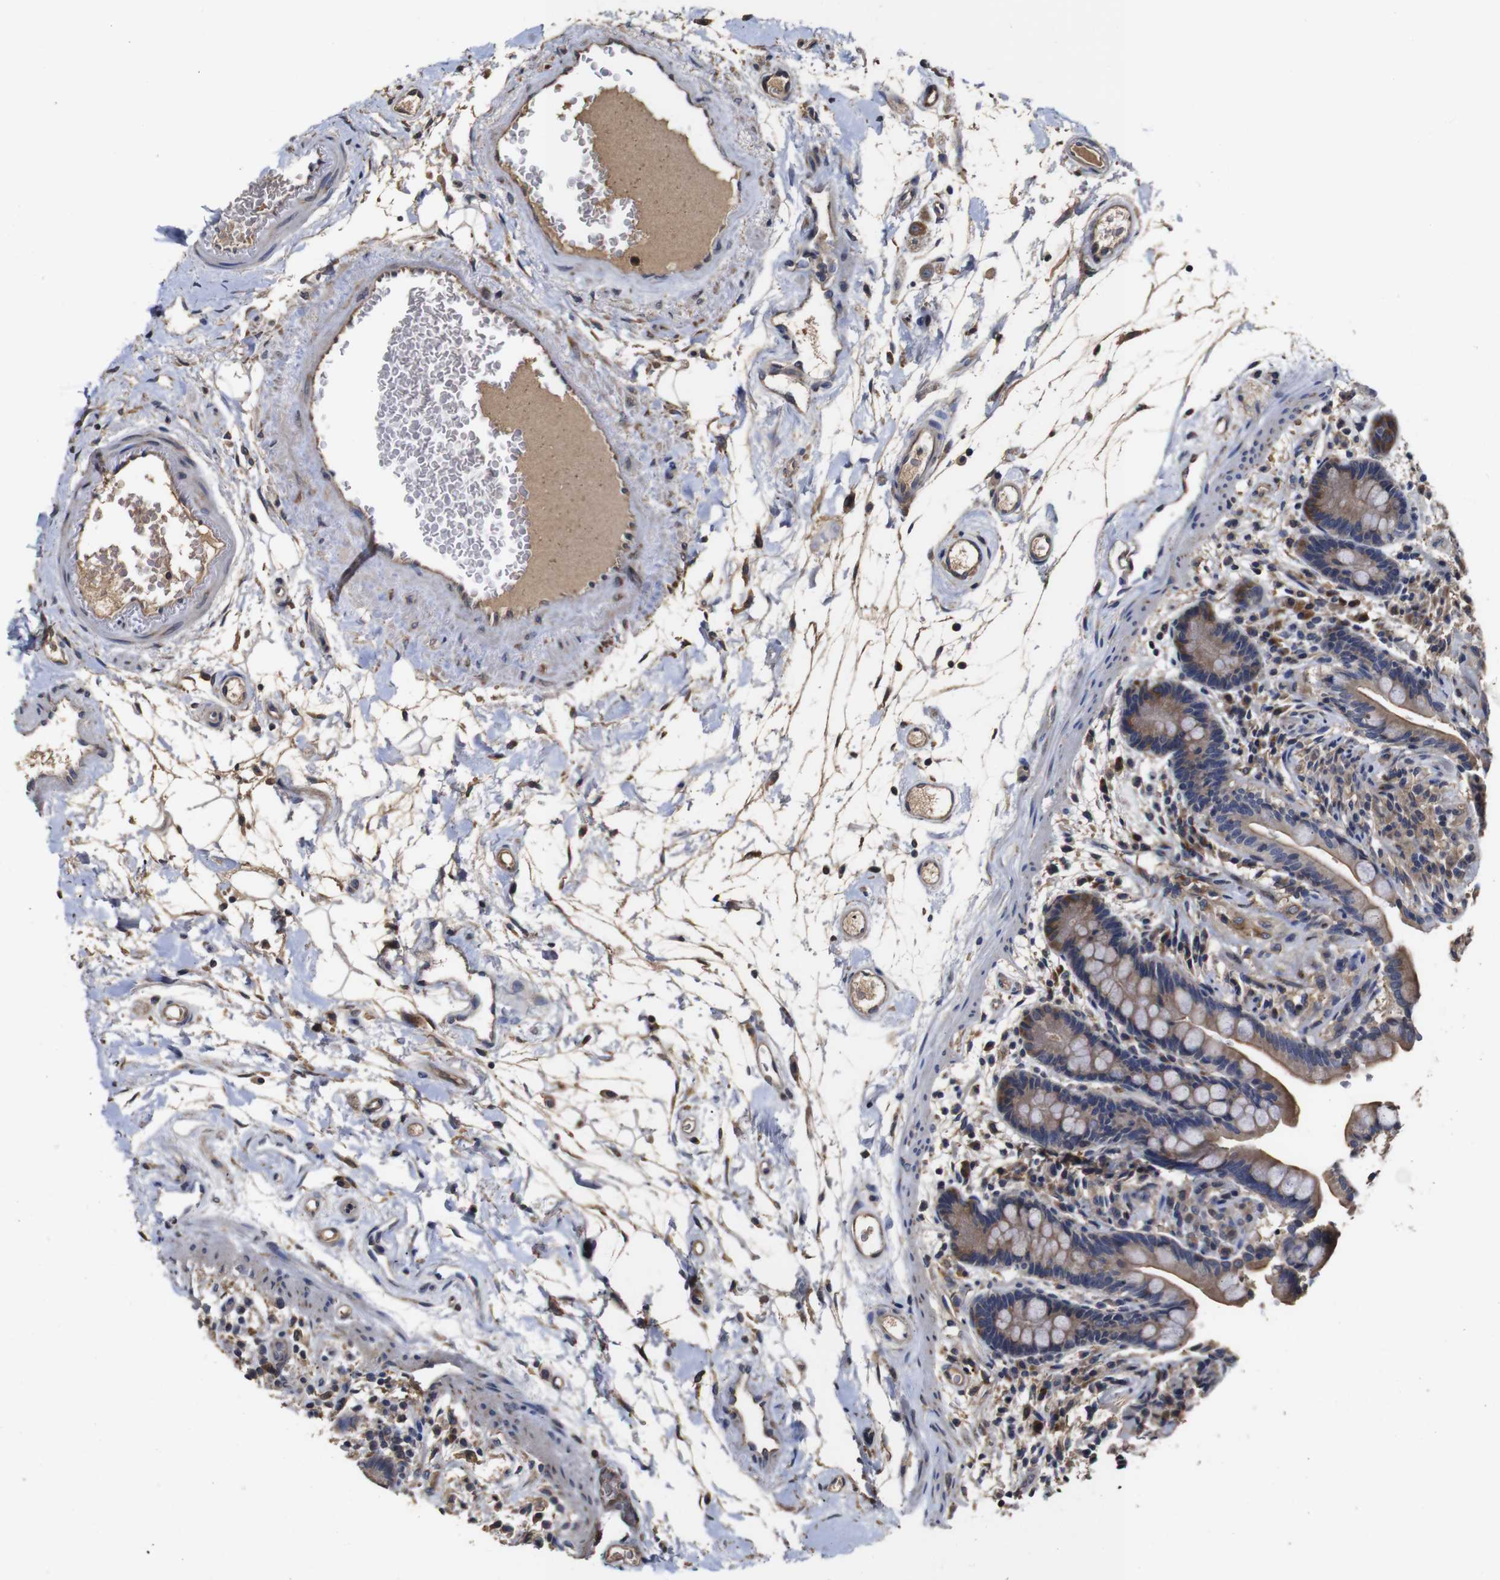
{"staining": {"intensity": "weak", "quantity": ">75%", "location": "cytoplasmic/membranous"}, "tissue": "colon", "cell_type": "Endothelial cells", "image_type": "normal", "snomed": [{"axis": "morphology", "description": "Normal tissue, NOS"}, {"axis": "topography", "description": "Colon"}], "caption": "Weak cytoplasmic/membranous expression for a protein is appreciated in about >75% of endothelial cells of normal colon using immunohistochemistry (IHC).", "gene": "ARHGAP24", "patient": {"sex": "male", "age": 73}}